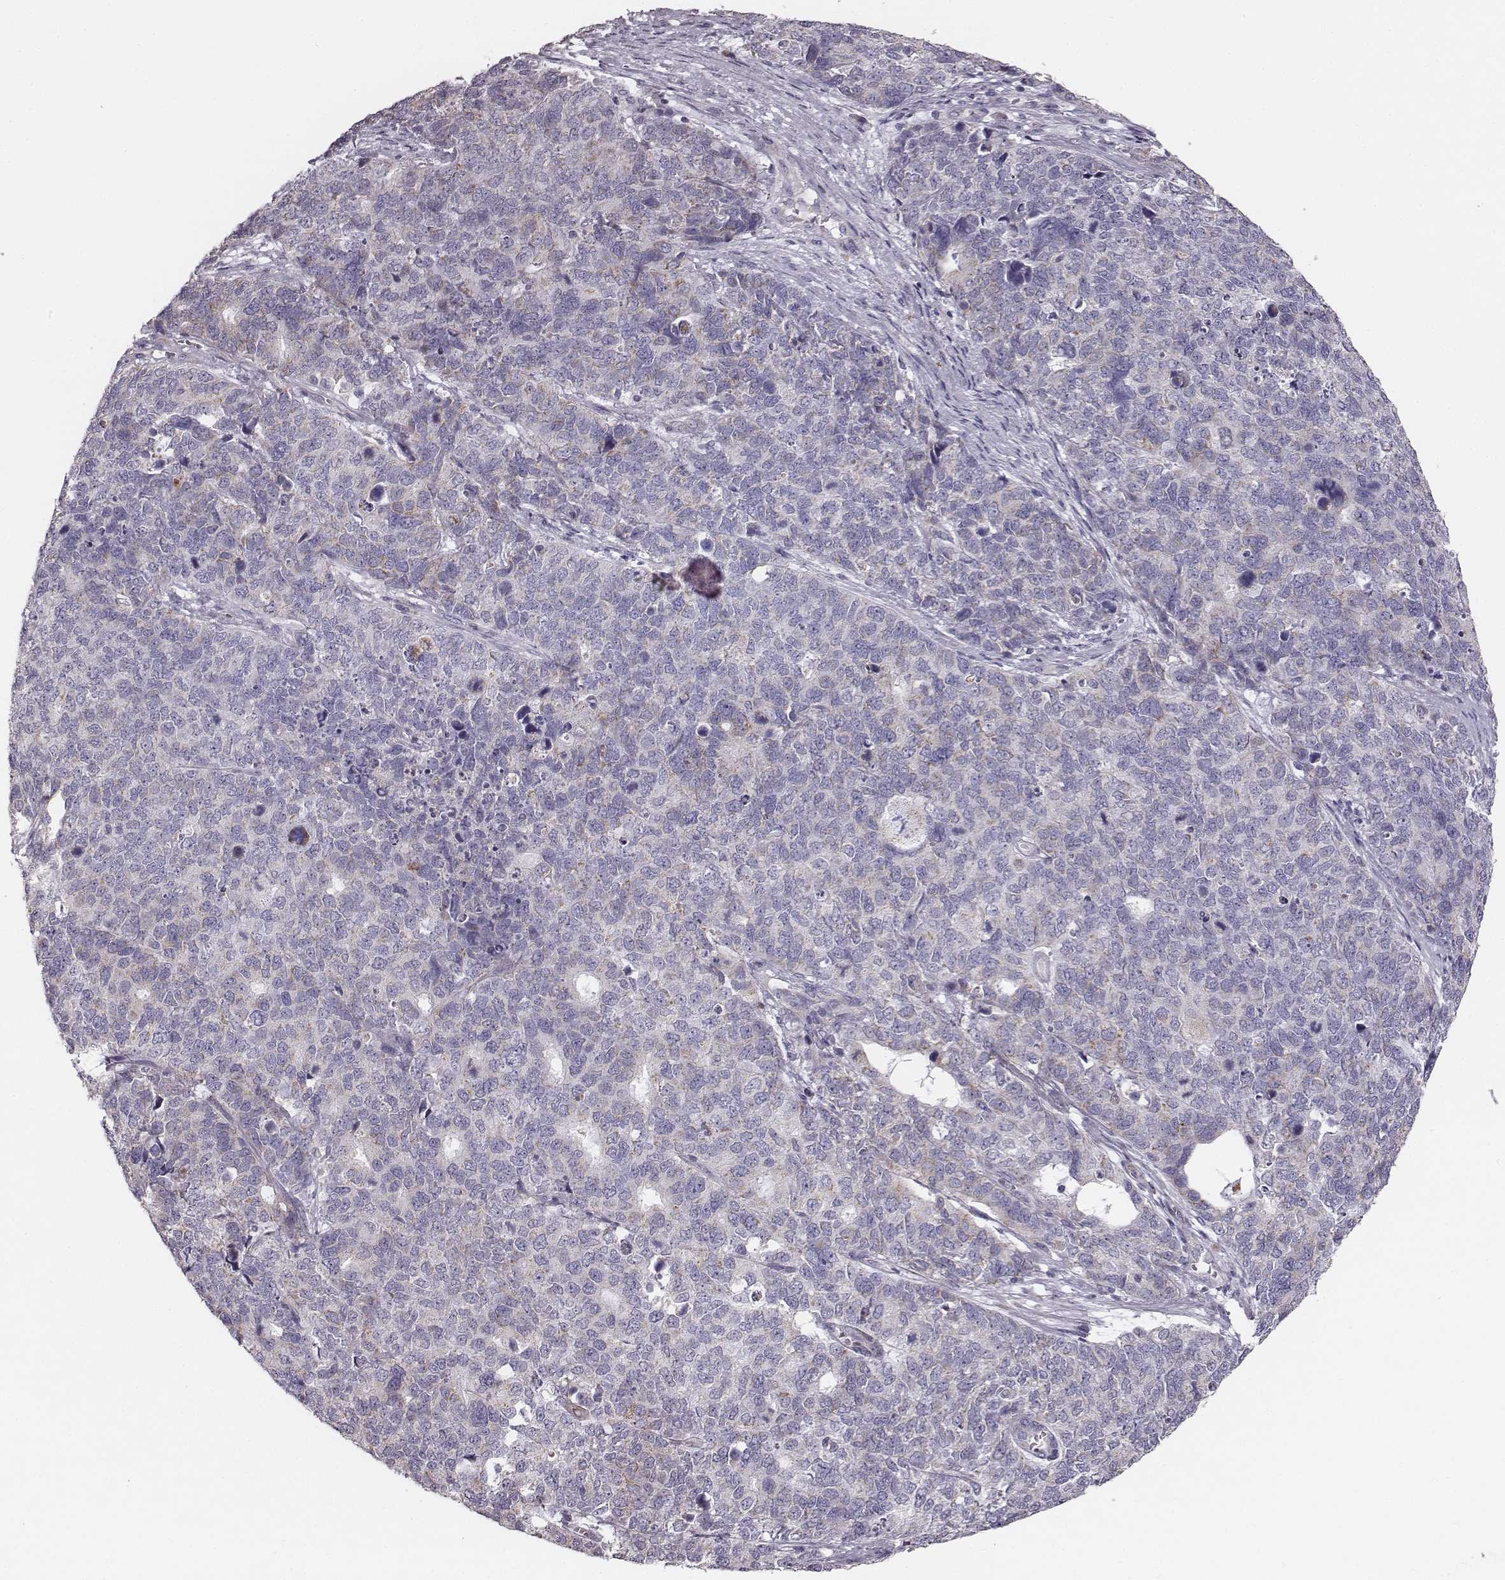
{"staining": {"intensity": "negative", "quantity": "none", "location": "none"}, "tissue": "cervical cancer", "cell_type": "Tumor cells", "image_type": "cancer", "snomed": [{"axis": "morphology", "description": "Squamous cell carcinoma, NOS"}, {"axis": "topography", "description": "Cervix"}], "caption": "The image reveals no staining of tumor cells in squamous cell carcinoma (cervical).", "gene": "UBL4B", "patient": {"sex": "female", "age": 63}}